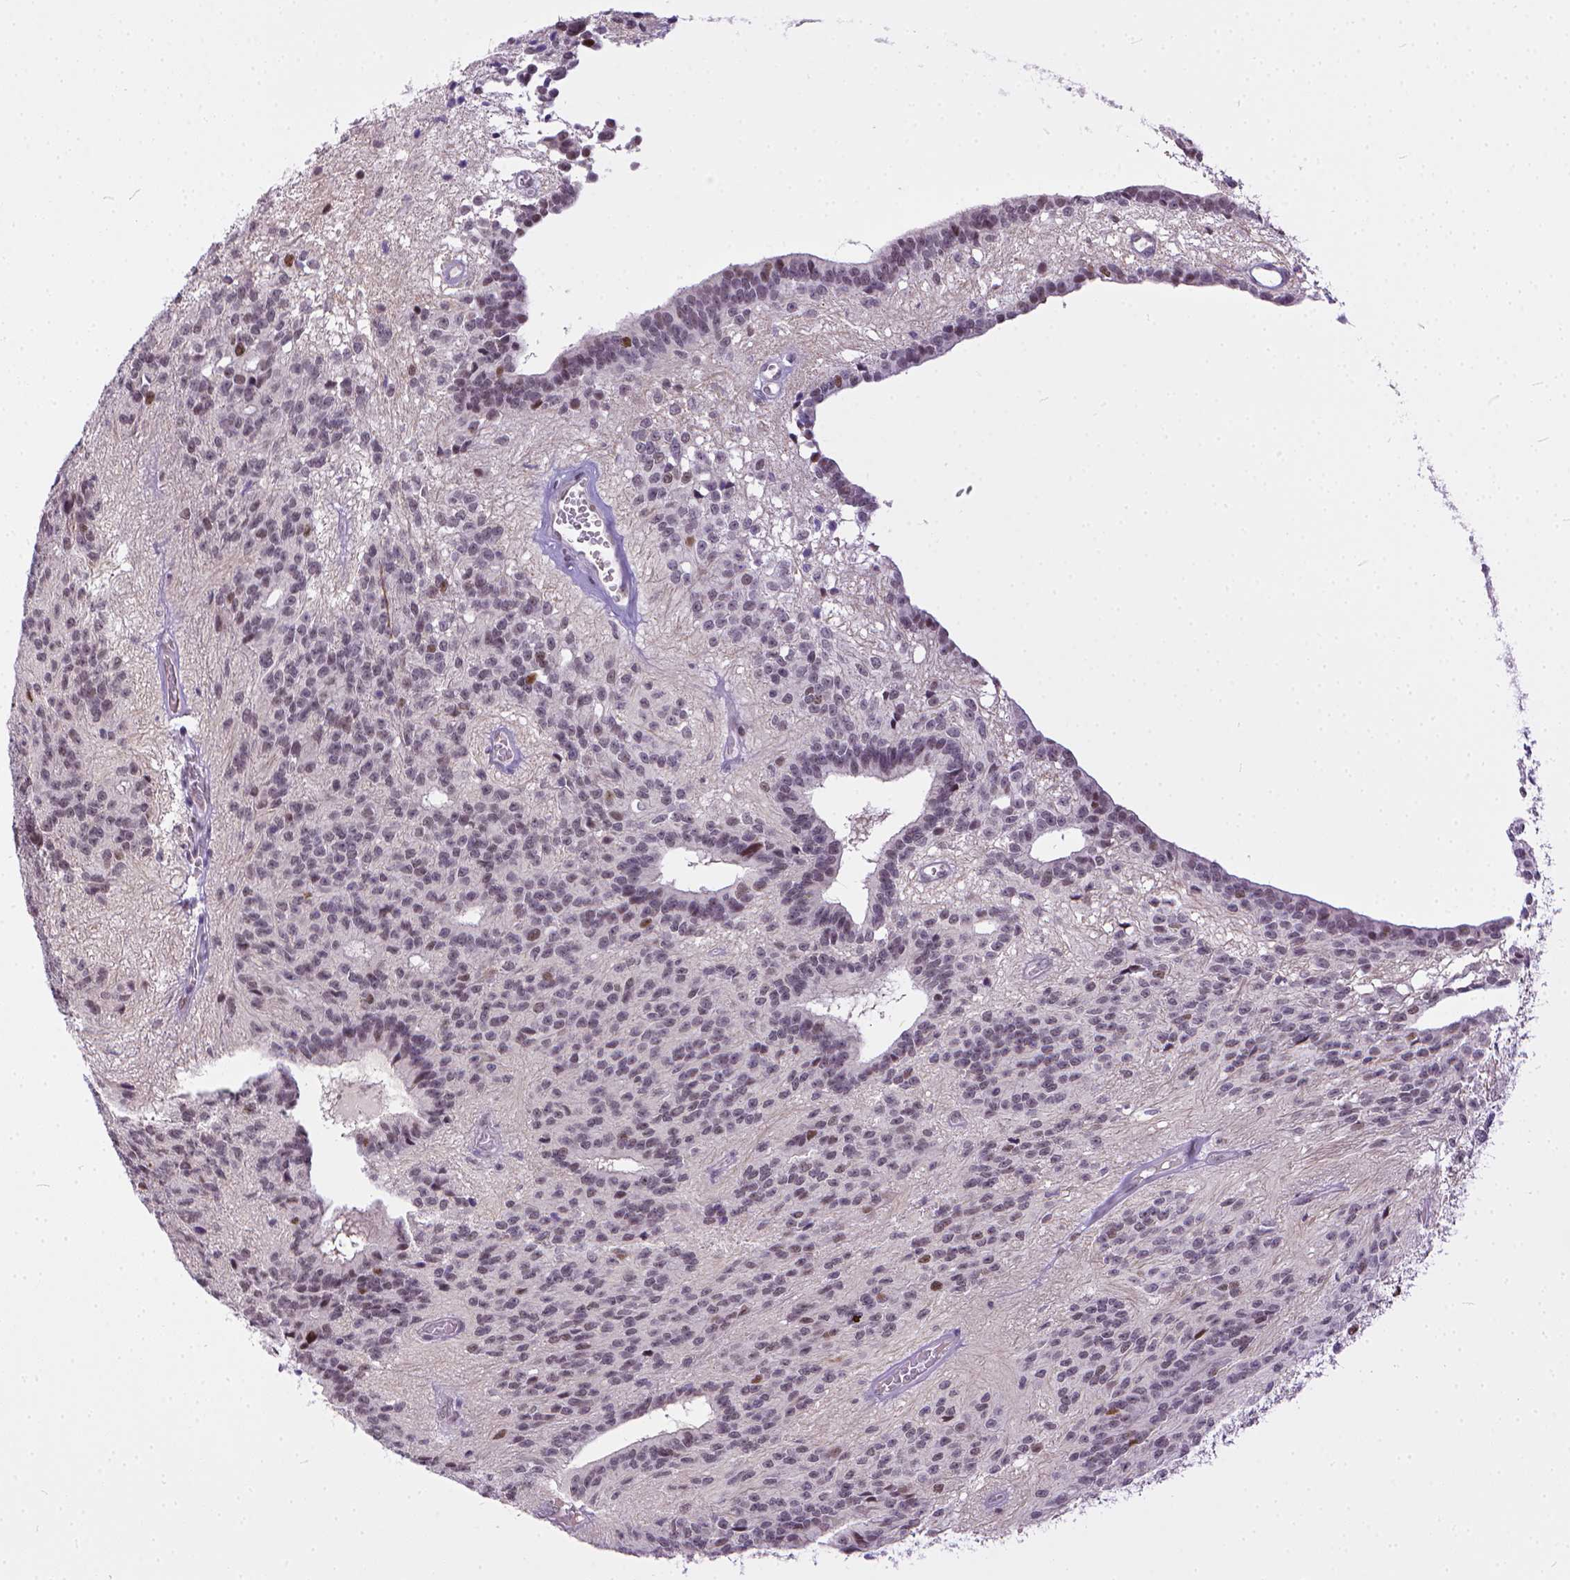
{"staining": {"intensity": "weak", "quantity": "<25%", "location": "nuclear"}, "tissue": "glioma", "cell_type": "Tumor cells", "image_type": "cancer", "snomed": [{"axis": "morphology", "description": "Glioma, malignant, Low grade"}, {"axis": "topography", "description": "Brain"}], "caption": "This is a micrograph of immunohistochemistry (IHC) staining of glioma, which shows no positivity in tumor cells.", "gene": "ERCC1", "patient": {"sex": "male", "age": 31}}